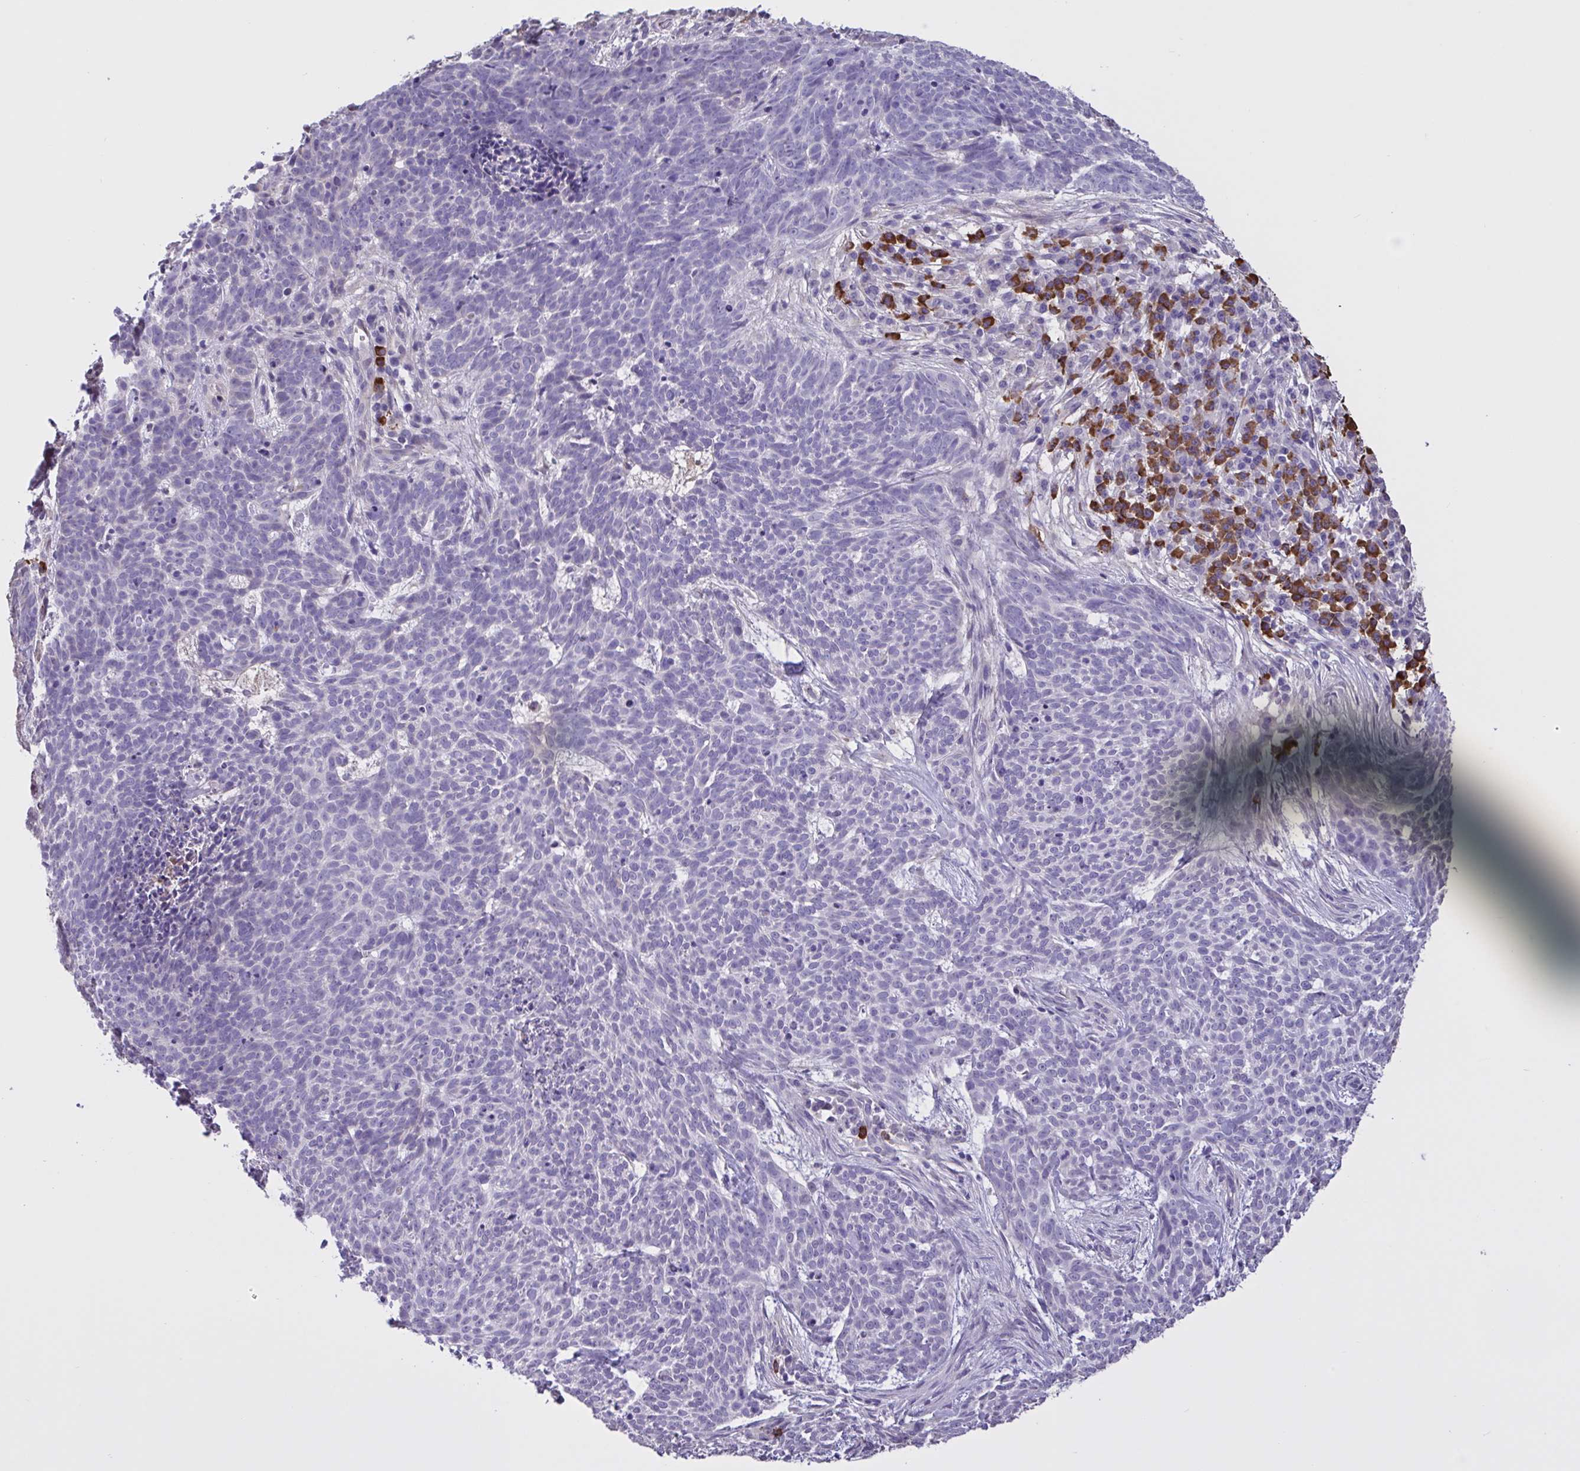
{"staining": {"intensity": "negative", "quantity": "none", "location": "none"}, "tissue": "skin cancer", "cell_type": "Tumor cells", "image_type": "cancer", "snomed": [{"axis": "morphology", "description": "Basal cell carcinoma"}, {"axis": "topography", "description": "Skin"}], "caption": "This is a histopathology image of IHC staining of skin cancer (basal cell carcinoma), which shows no staining in tumor cells.", "gene": "MRGPRX2", "patient": {"sex": "female", "age": 93}}